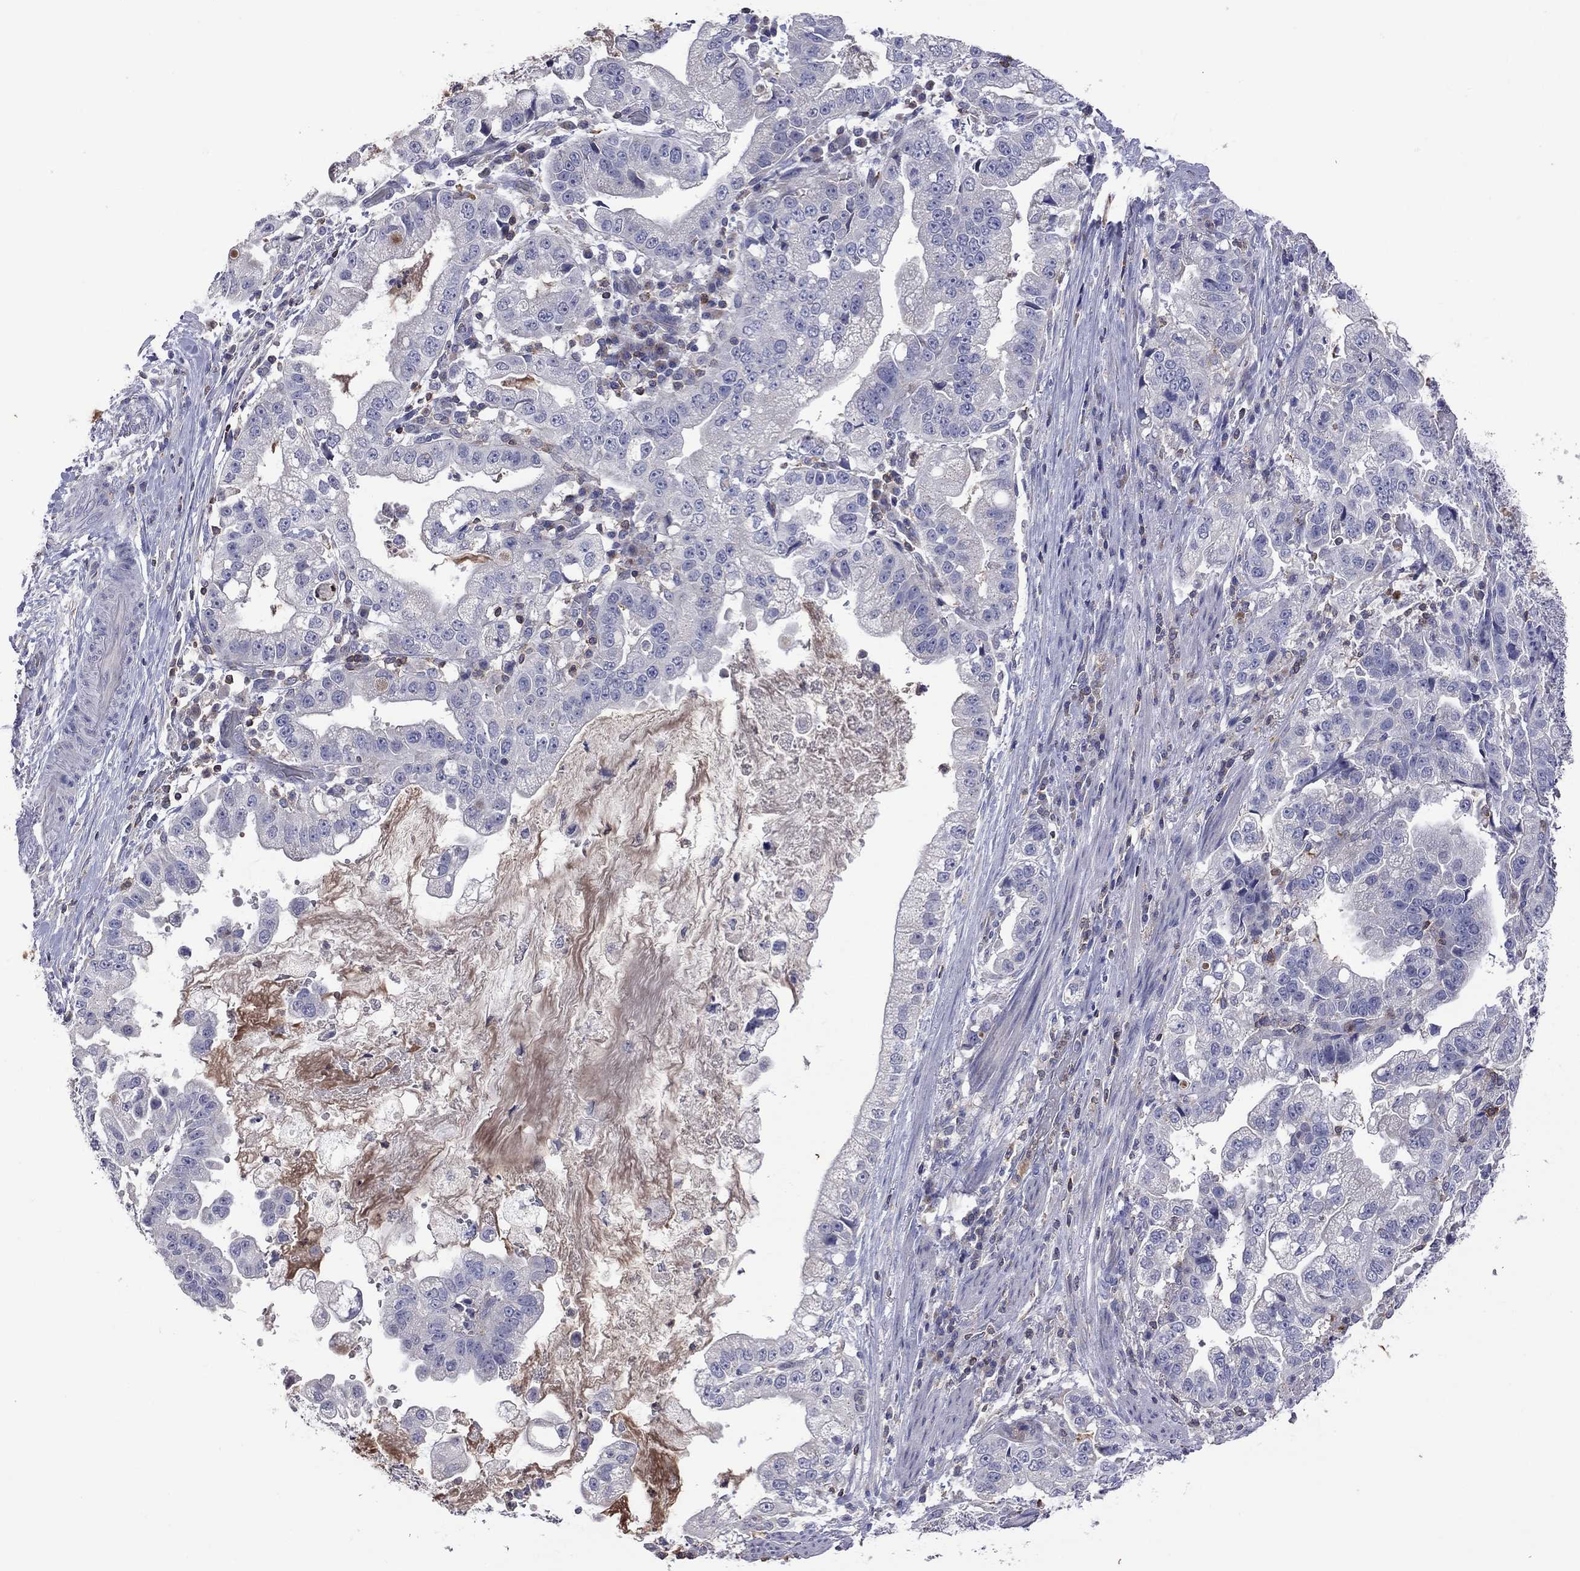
{"staining": {"intensity": "negative", "quantity": "none", "location": "none"}, "tissue": "stomach cancer", "cell_type": "Tumor cells", "image_type": "cancer", "snomed": [{"axis": "morphology", "description": "Adenocarcinoma, NOS"}, {"axis": "topography", "description": "Stomach"}], "caption": "Protein analysis of stomach cancer (adenocarcinoma) shows no significant expression in tumor cells. (DAB (3,3'-diaminobenzidine) IHC visualized using brightfield microscopy, high magnification).", "gene": "IPCEF1", "patient": {"sex": "male", "age": 59}}